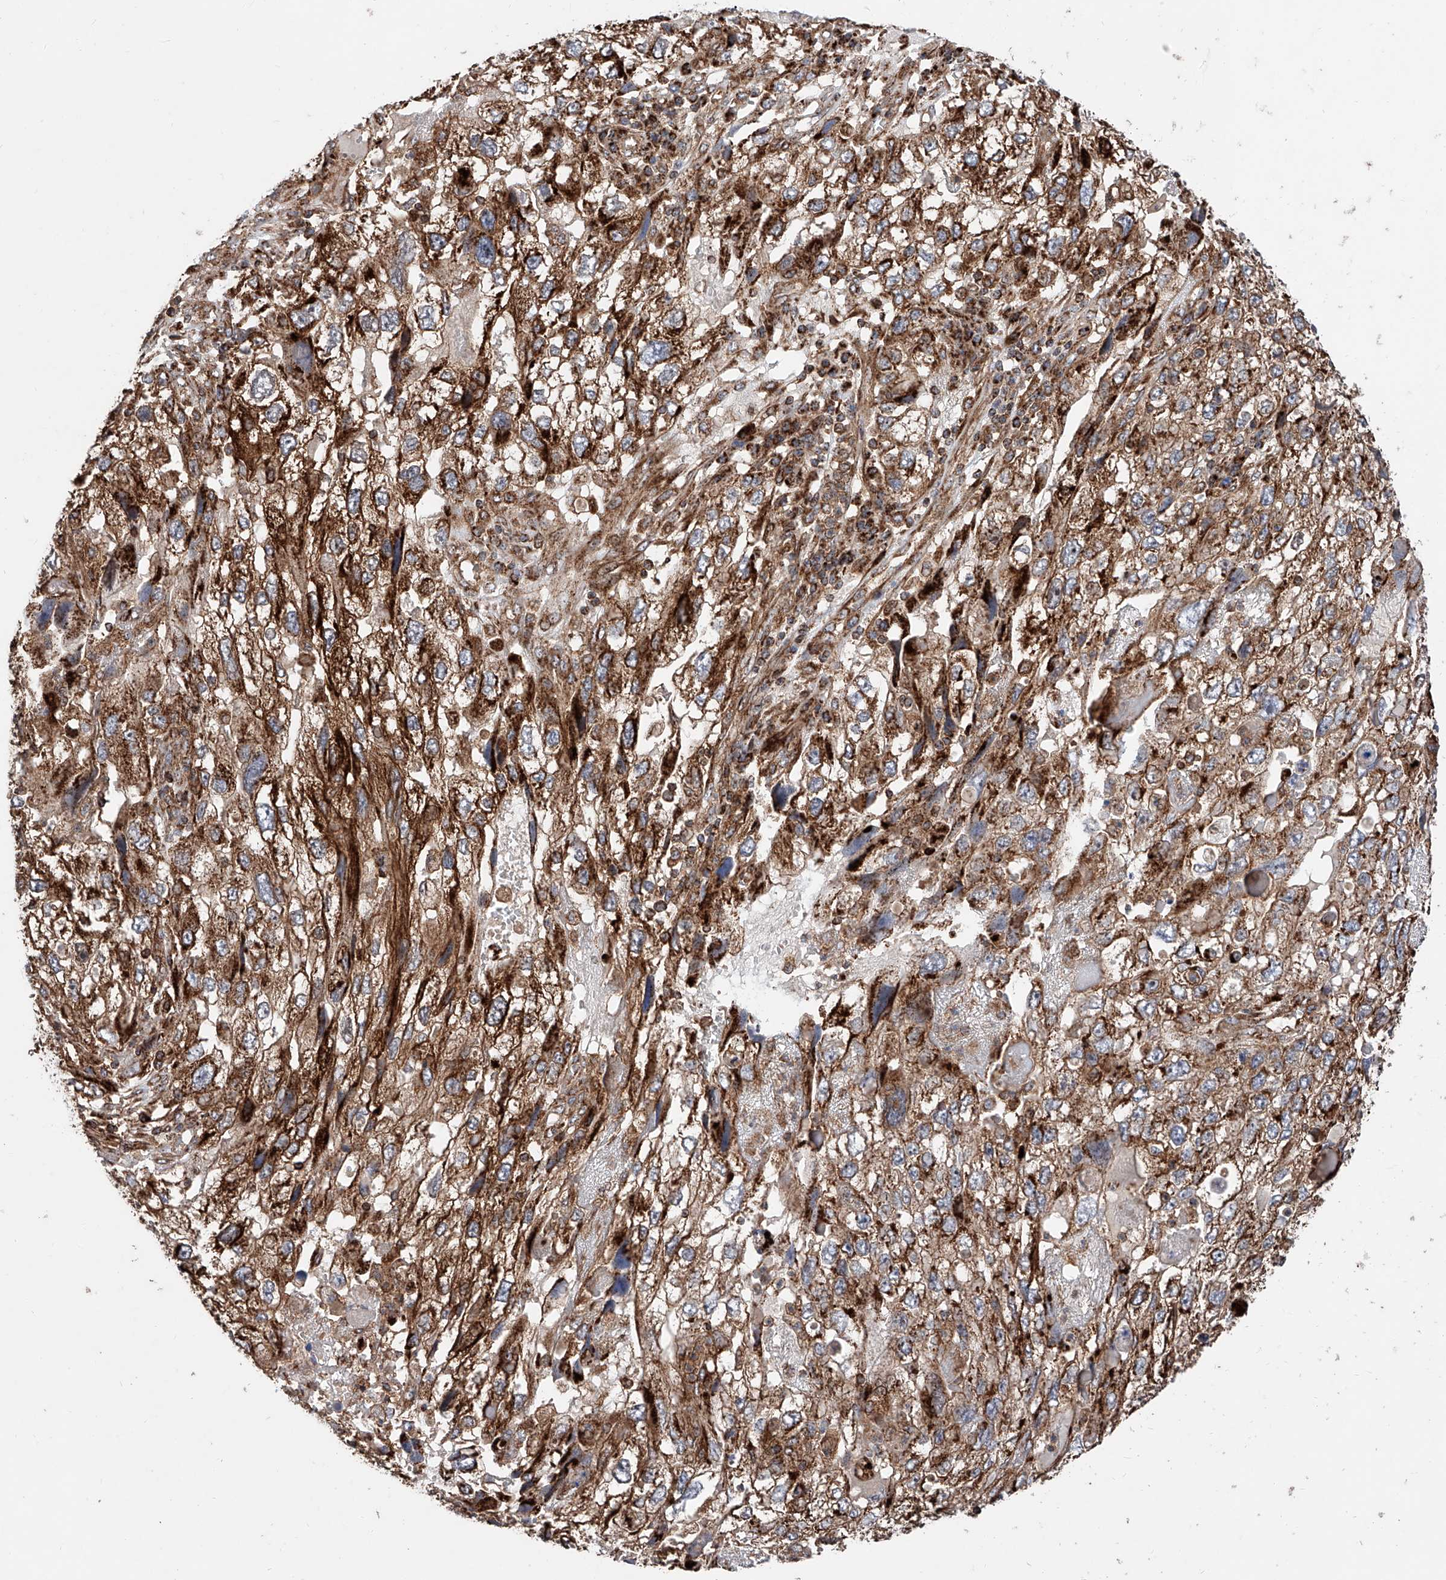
{"staining": {"intensity": "moderate", "quantity": ">75%", "location": "cytoplasmic/membranous"}, "tissue": "endometrial cancer", "cell_type": "Tumor cells", "image_type": "cancer", "snomed": [{"axis": "morphology", "description": "Adenocarcinoma, NOS"}, {"axis": "topography", "description": "Endometrium"}], "caption": "This is a histology image of immunohistochemistry (IHC) staining of endometrial cancer, which shows moderate positivity in the cytoplasmic/membranous of tumor cells.", "gene": "PISD", "patient": {"sex": "female", "age": 49}}